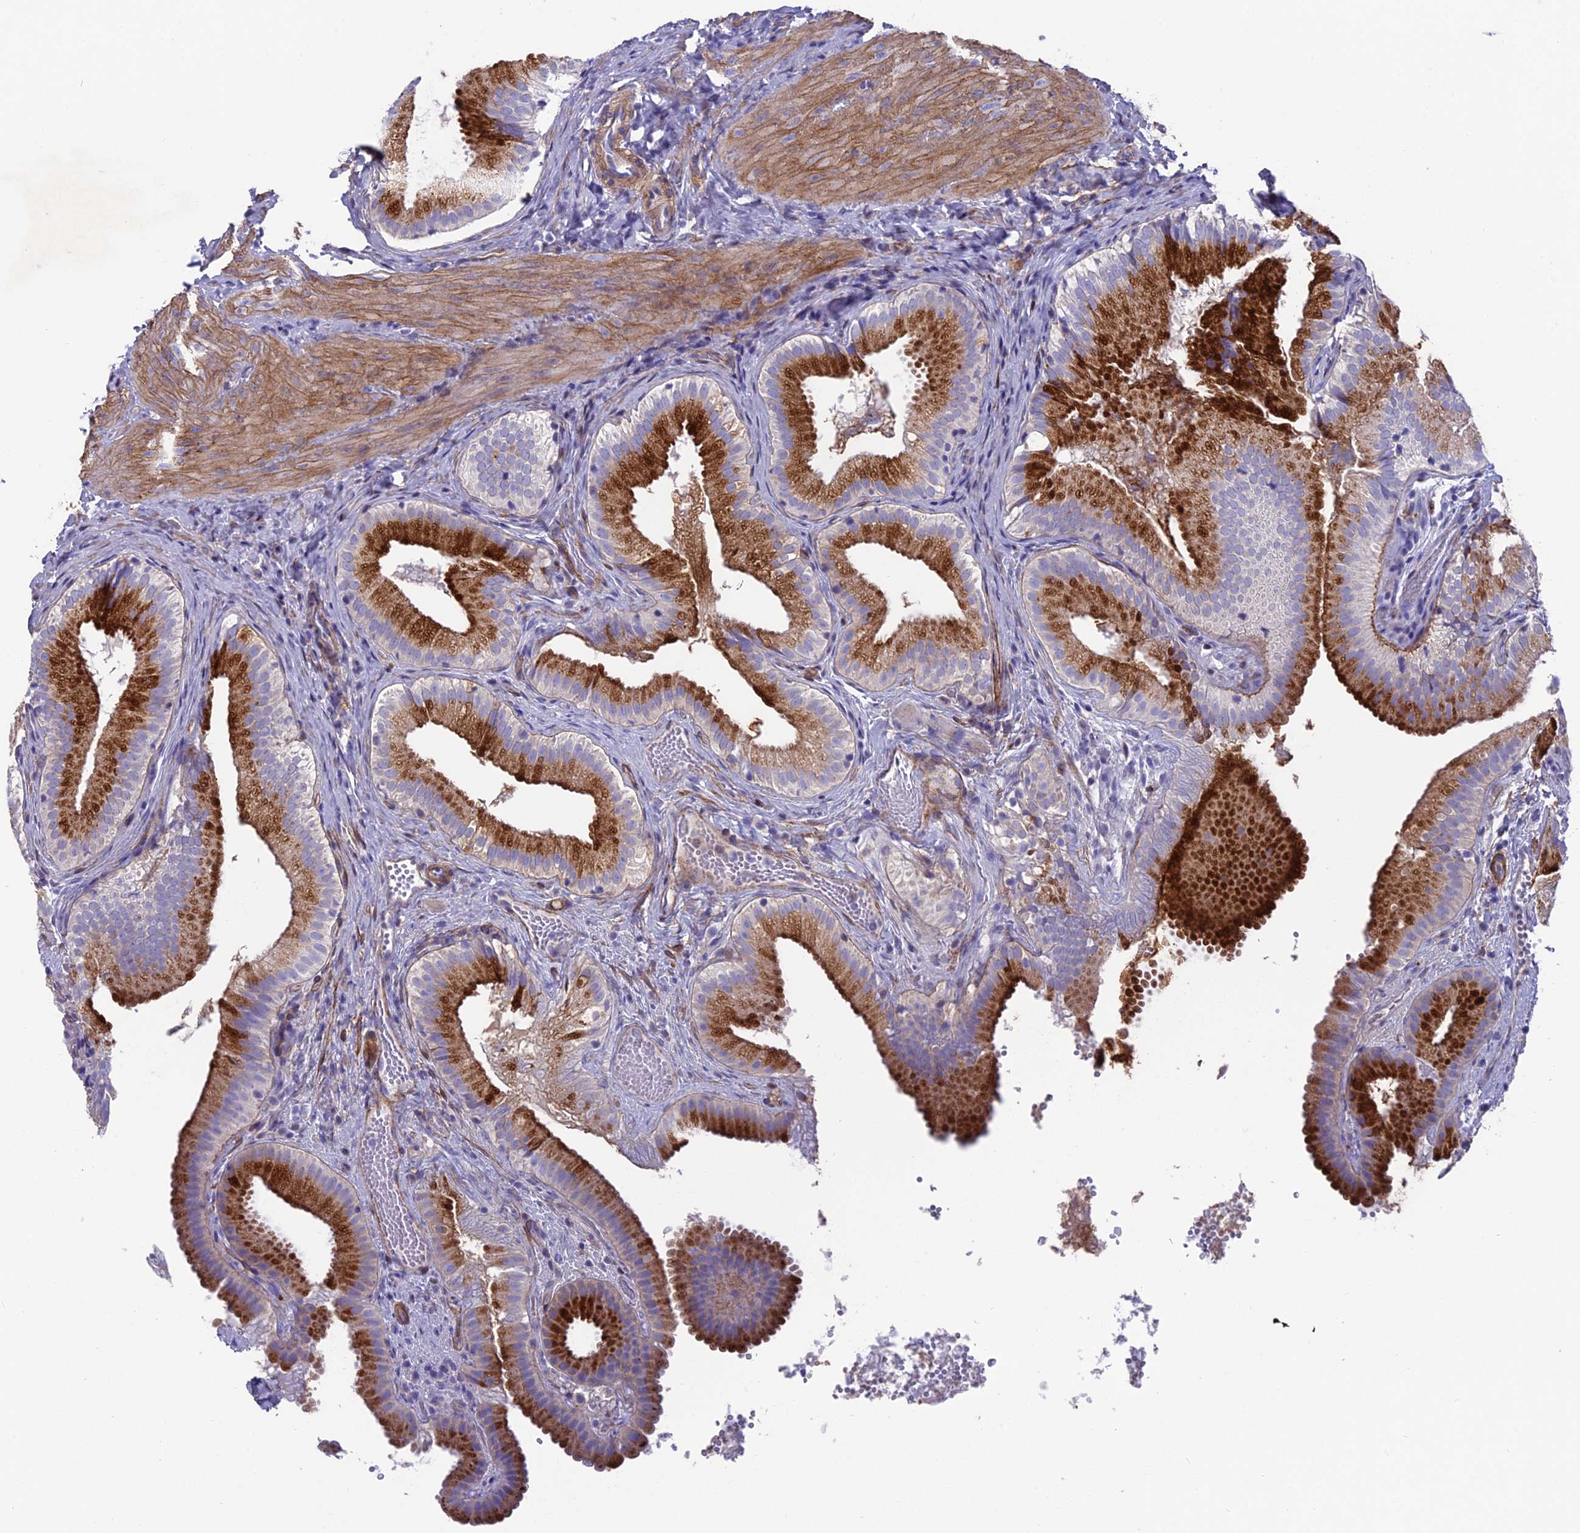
{"staining": {"intensity": "strong", "quantity": ">75%", "location": "cytoplasmic/membranous"}, "tissue": "gallbladder", "cell_type": "Glandular cells", "image_type": "normal", "snomed": [{"axis": "morphology", "description": "Normal tissue, NOS"}, {"axis": "topography", "description": "Gallbladder"}], "caption": "A brown stain labels strong cytoplasmic/membranous expression of a protein in glandular cells of normal gallbladder.", "gene": "TNS1", "patient": {"sex": "female", "age": 30}}